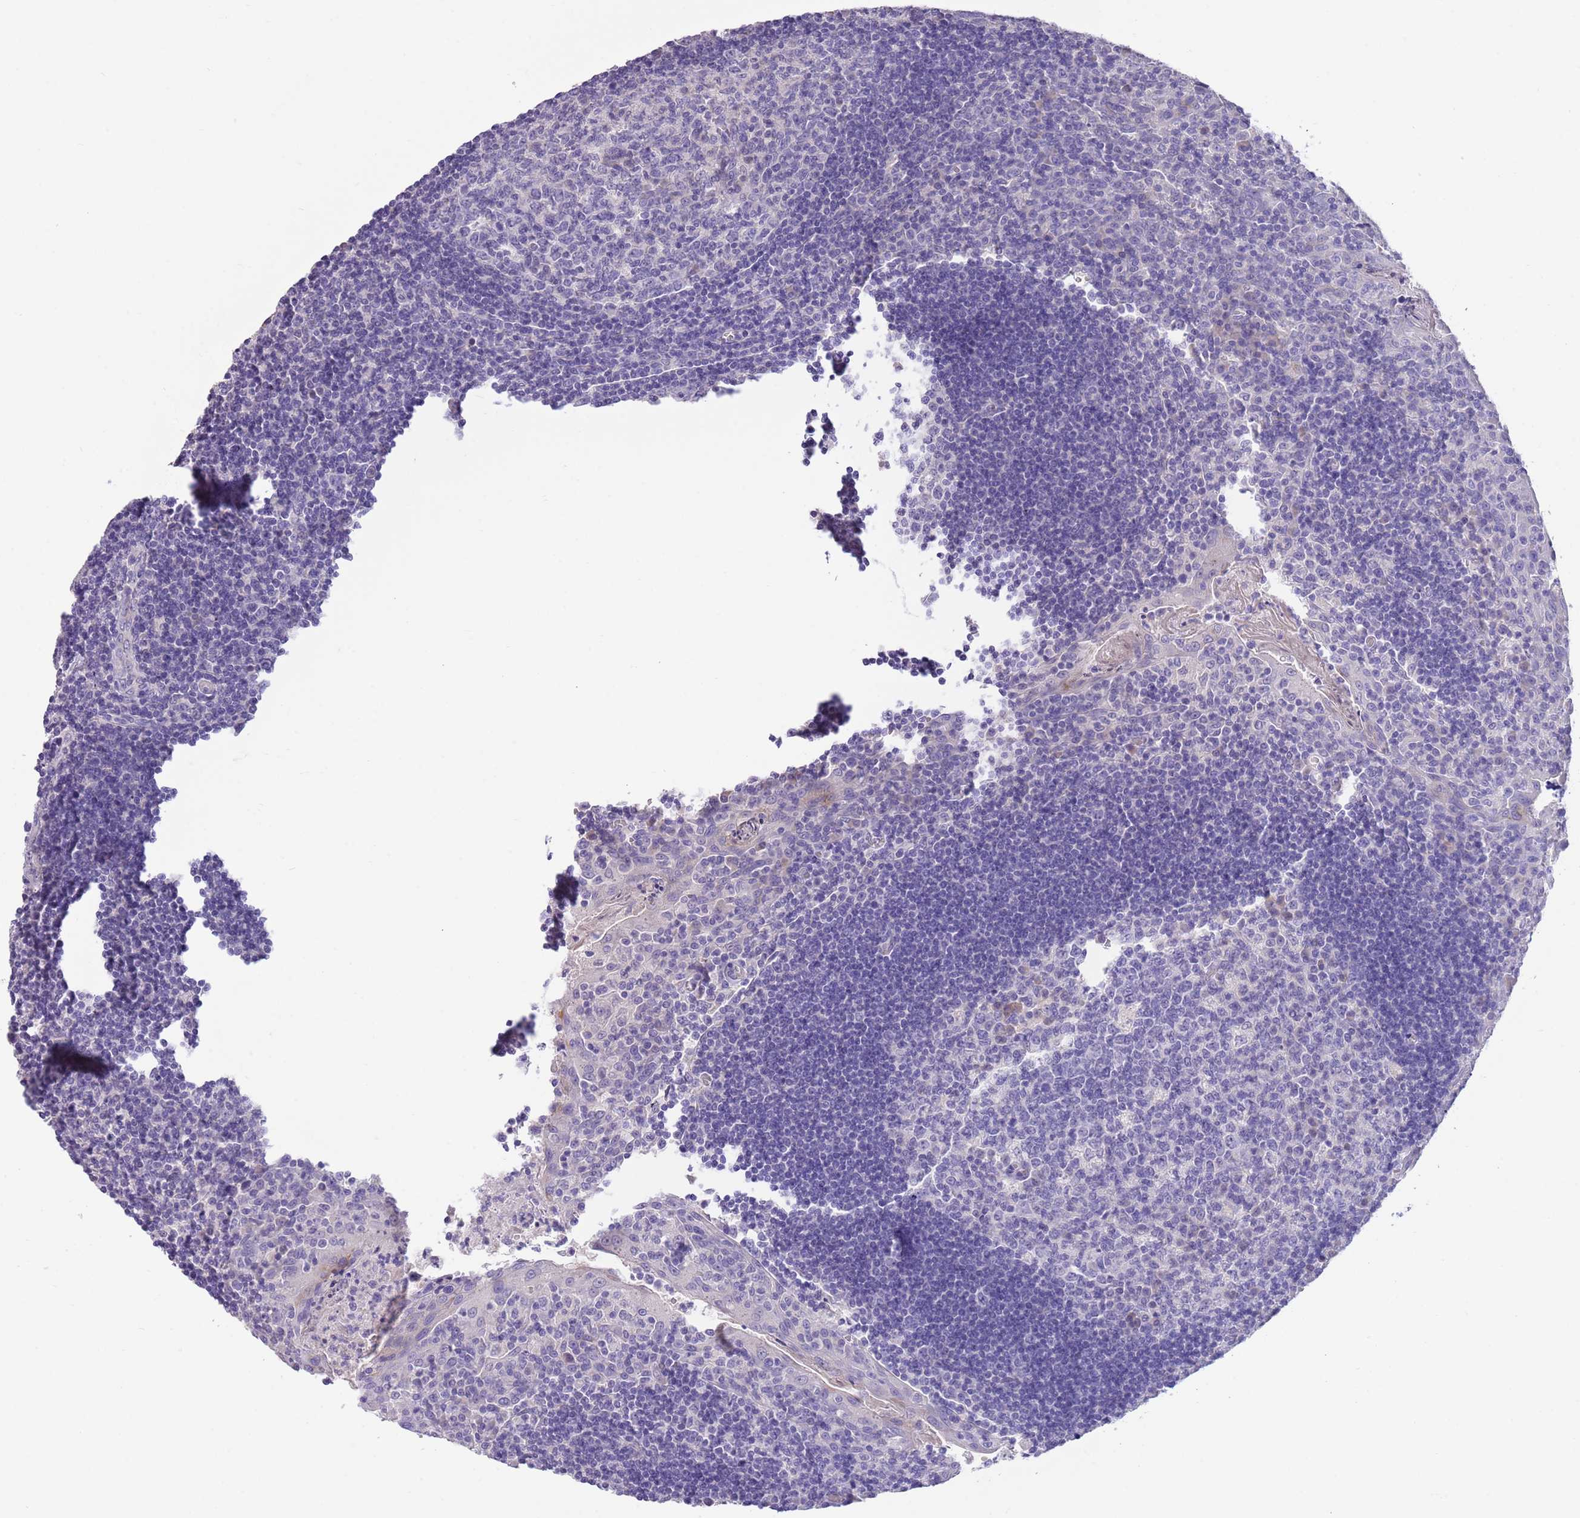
{"staining": {"intensity": "negative", "quantity": "none", "location": "none"}, "tissue": "tonsil", "cell_type": "Germinal center cells", "image_type": "normal", "snomed": [{"axis": "morphology", "description": "Normal tissue, NOS"}, {"axis": "topography", "description": "Tonsil"}], "caption": "IHC micrograph of benign tonsil: tonsil stained with DAB displays no significant protein staining in germinal center cells. Brightfield microscopy of IHC stained with DAB (brown) and hematoxylin (blue), captured at high magnification.", "gene": "SFTPA1", "patient": {"sex": "male", "age": 17}}